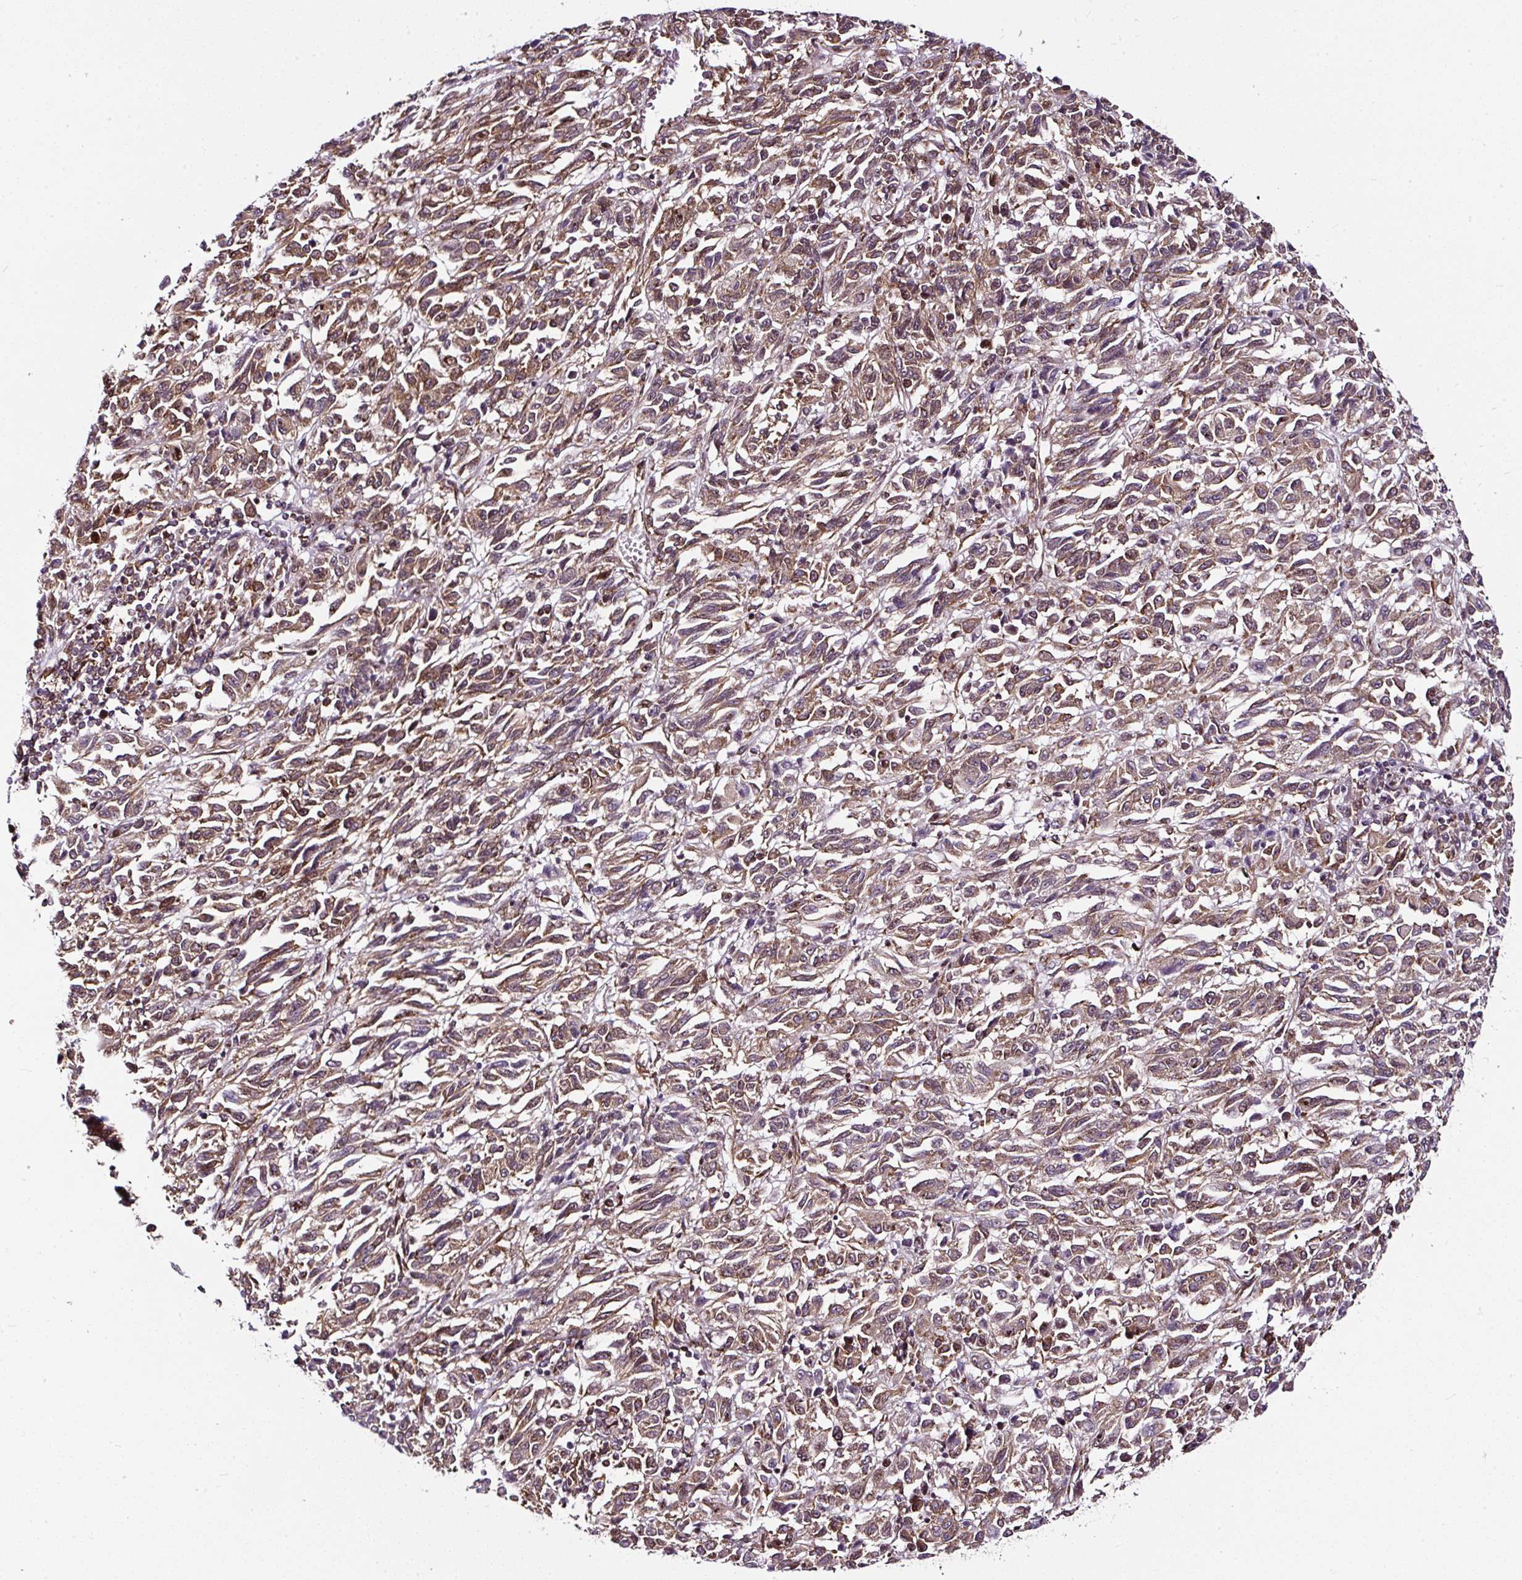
{"staining": {"intensity": "weak", "quantity": ">75%", "location": "cytoplasmic/membranous"}, "tissue": "melanoma", "cell_type": "Tumor cells", "image_type": "cancer", "snomed": [{"axis": "morphology", "description": "Malignant melanoma, Metastatic site"}, {"axis": "topography", "description": "Lung"}], "caption": "DAB (3,3'-diaminobenzidine) immunohistochemical staining of human melanoma exhibits weak cytoplasmic/membranous protein positivity in approximately >75% of tumor cells.", "gene": "KDM4E", "patient": {"sex": "male", "age": 64}}